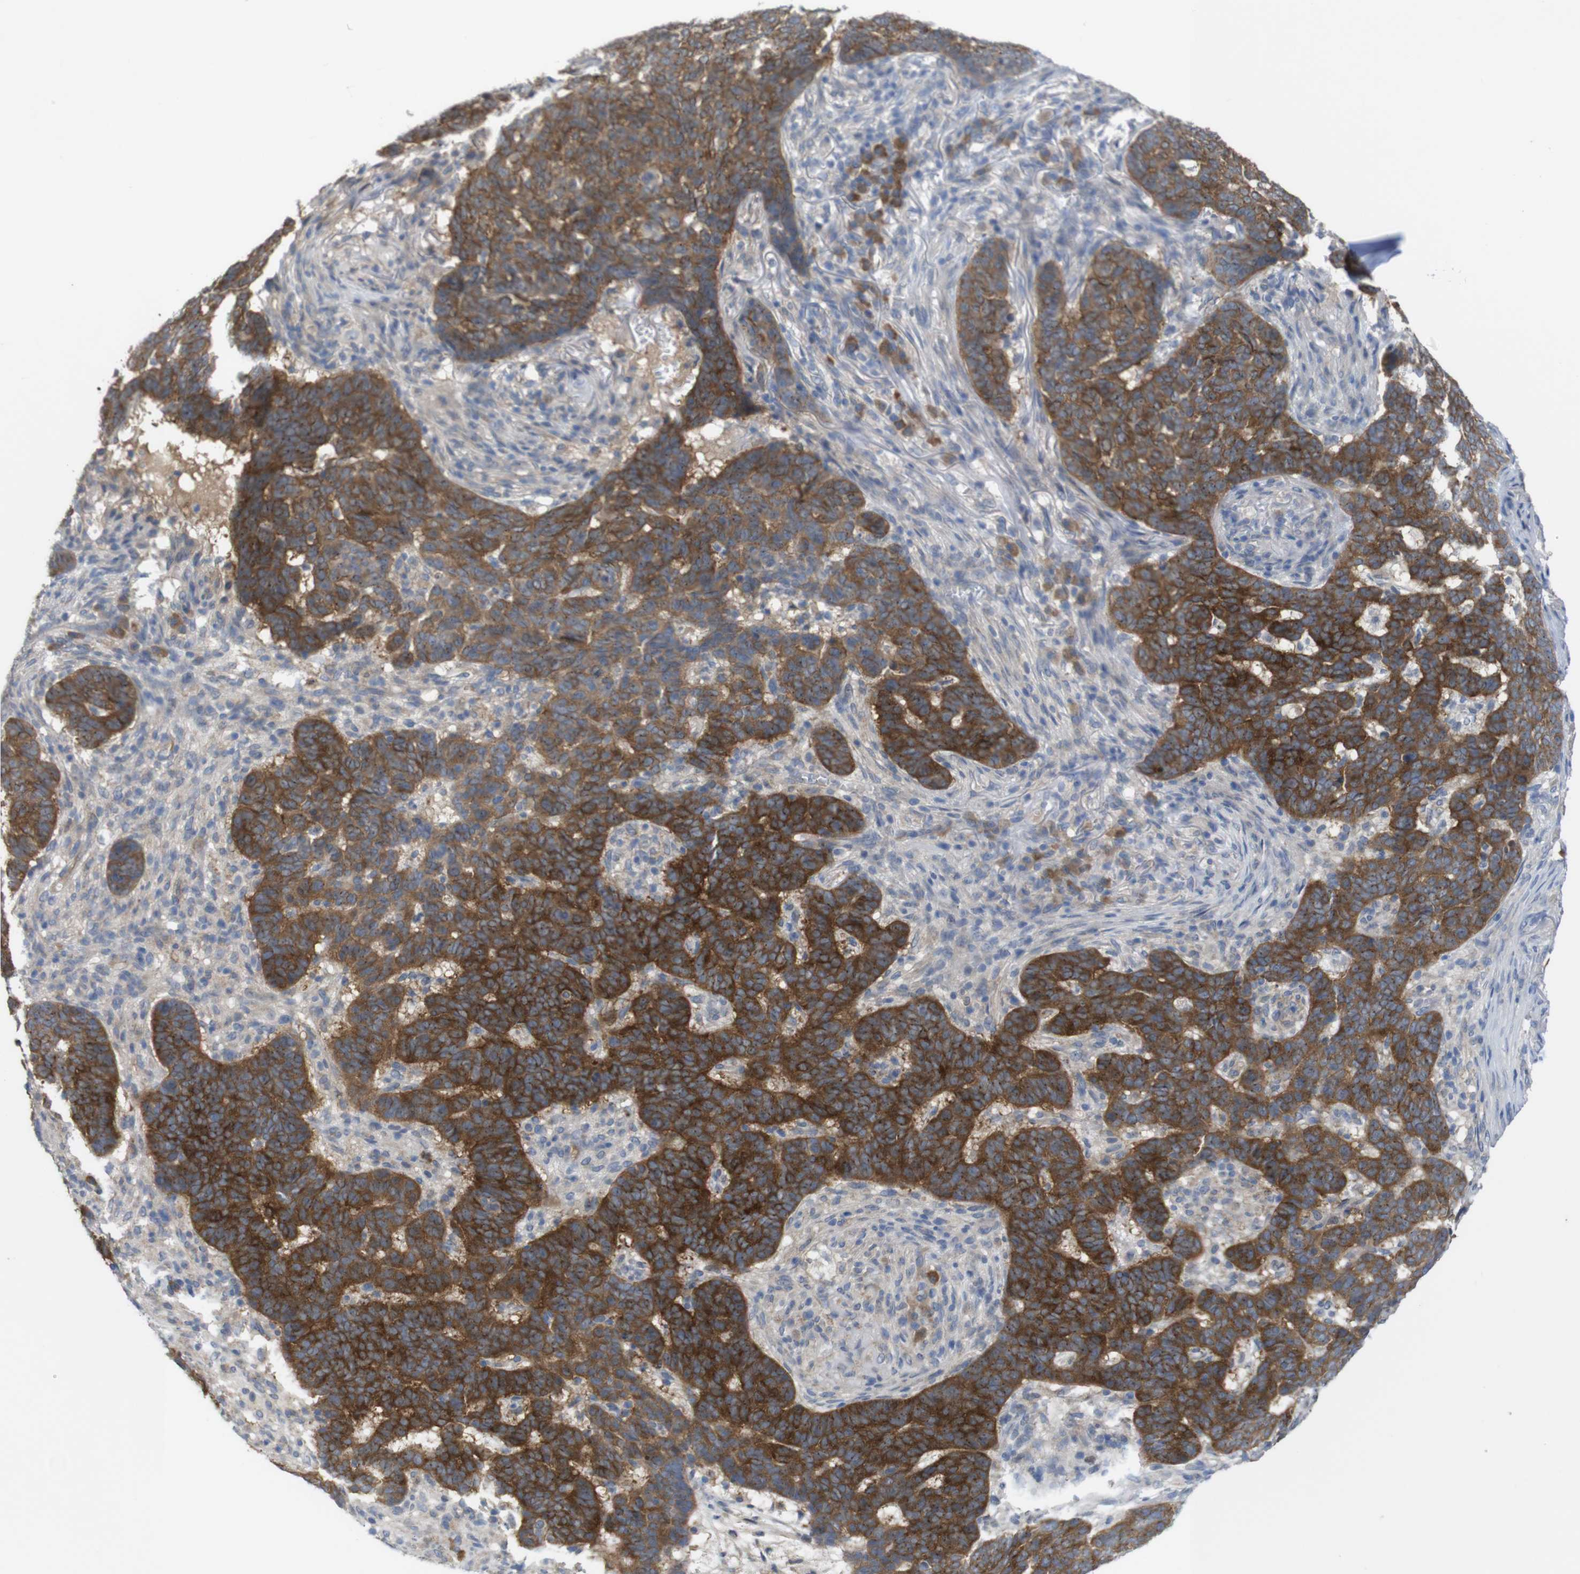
{"staining": {"intensity": "strong", "quantity": ">75%", "location": "cytoplasmic/membranous"}, "tissue": "skin cancer", "cell_type": "Tumor cells", "image_type": "cancer", "snomed": [{"axis": "morphology", "description": "Basal cell carcinoma"}, {"axis": "topography", "description": "Skin"}], "caption": "Approximately >75% of tumor cells in human skin cancer demonstrate strong cytoplasmic/membranous protein staining as visualized by brown immunohistochemical staining.", "gene": "BCAR3", "patient": {"sex": "male", "age": 85}}